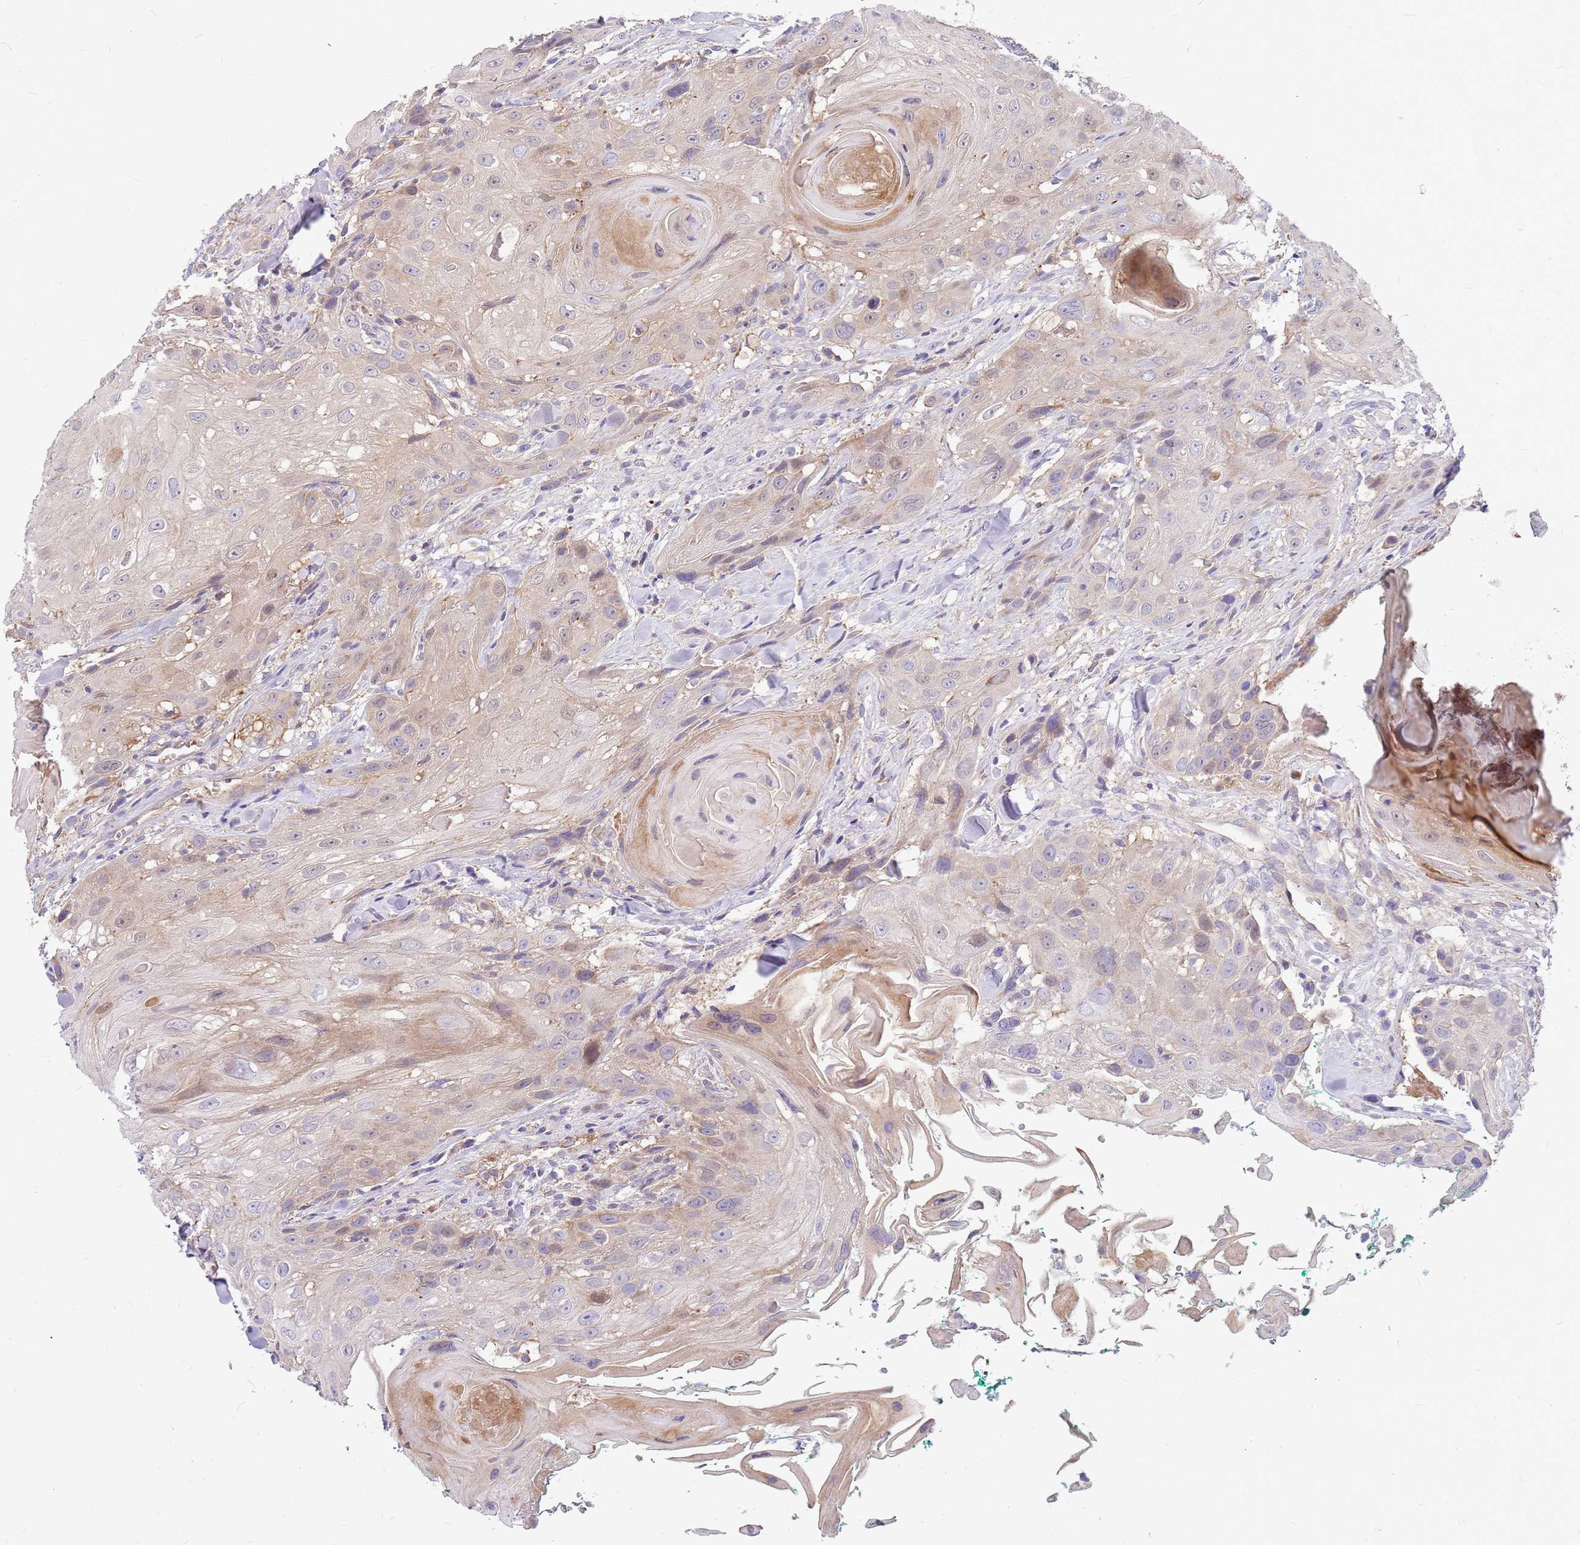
{"staining": {"intensity": "weak", "quantity": "<25%", "location": "cytoplasmic/membranous"}, "tissue": "head and neck cancer", "cell_type": "Tumor cells", "image_type": "cancer", "snomed": [{"axis": "morphology", "description": "Squamous cell carcinoma, NOS"}, {"axis": "topography", "description": "Head-Neck"}], "caption": "This is a photomicrograph of IHC staining of head and neck squamous cell carcinoma, which shows no staining in tumor cells.", "gene": "MVD", "patient": {"sex": "male", "age": 81}}